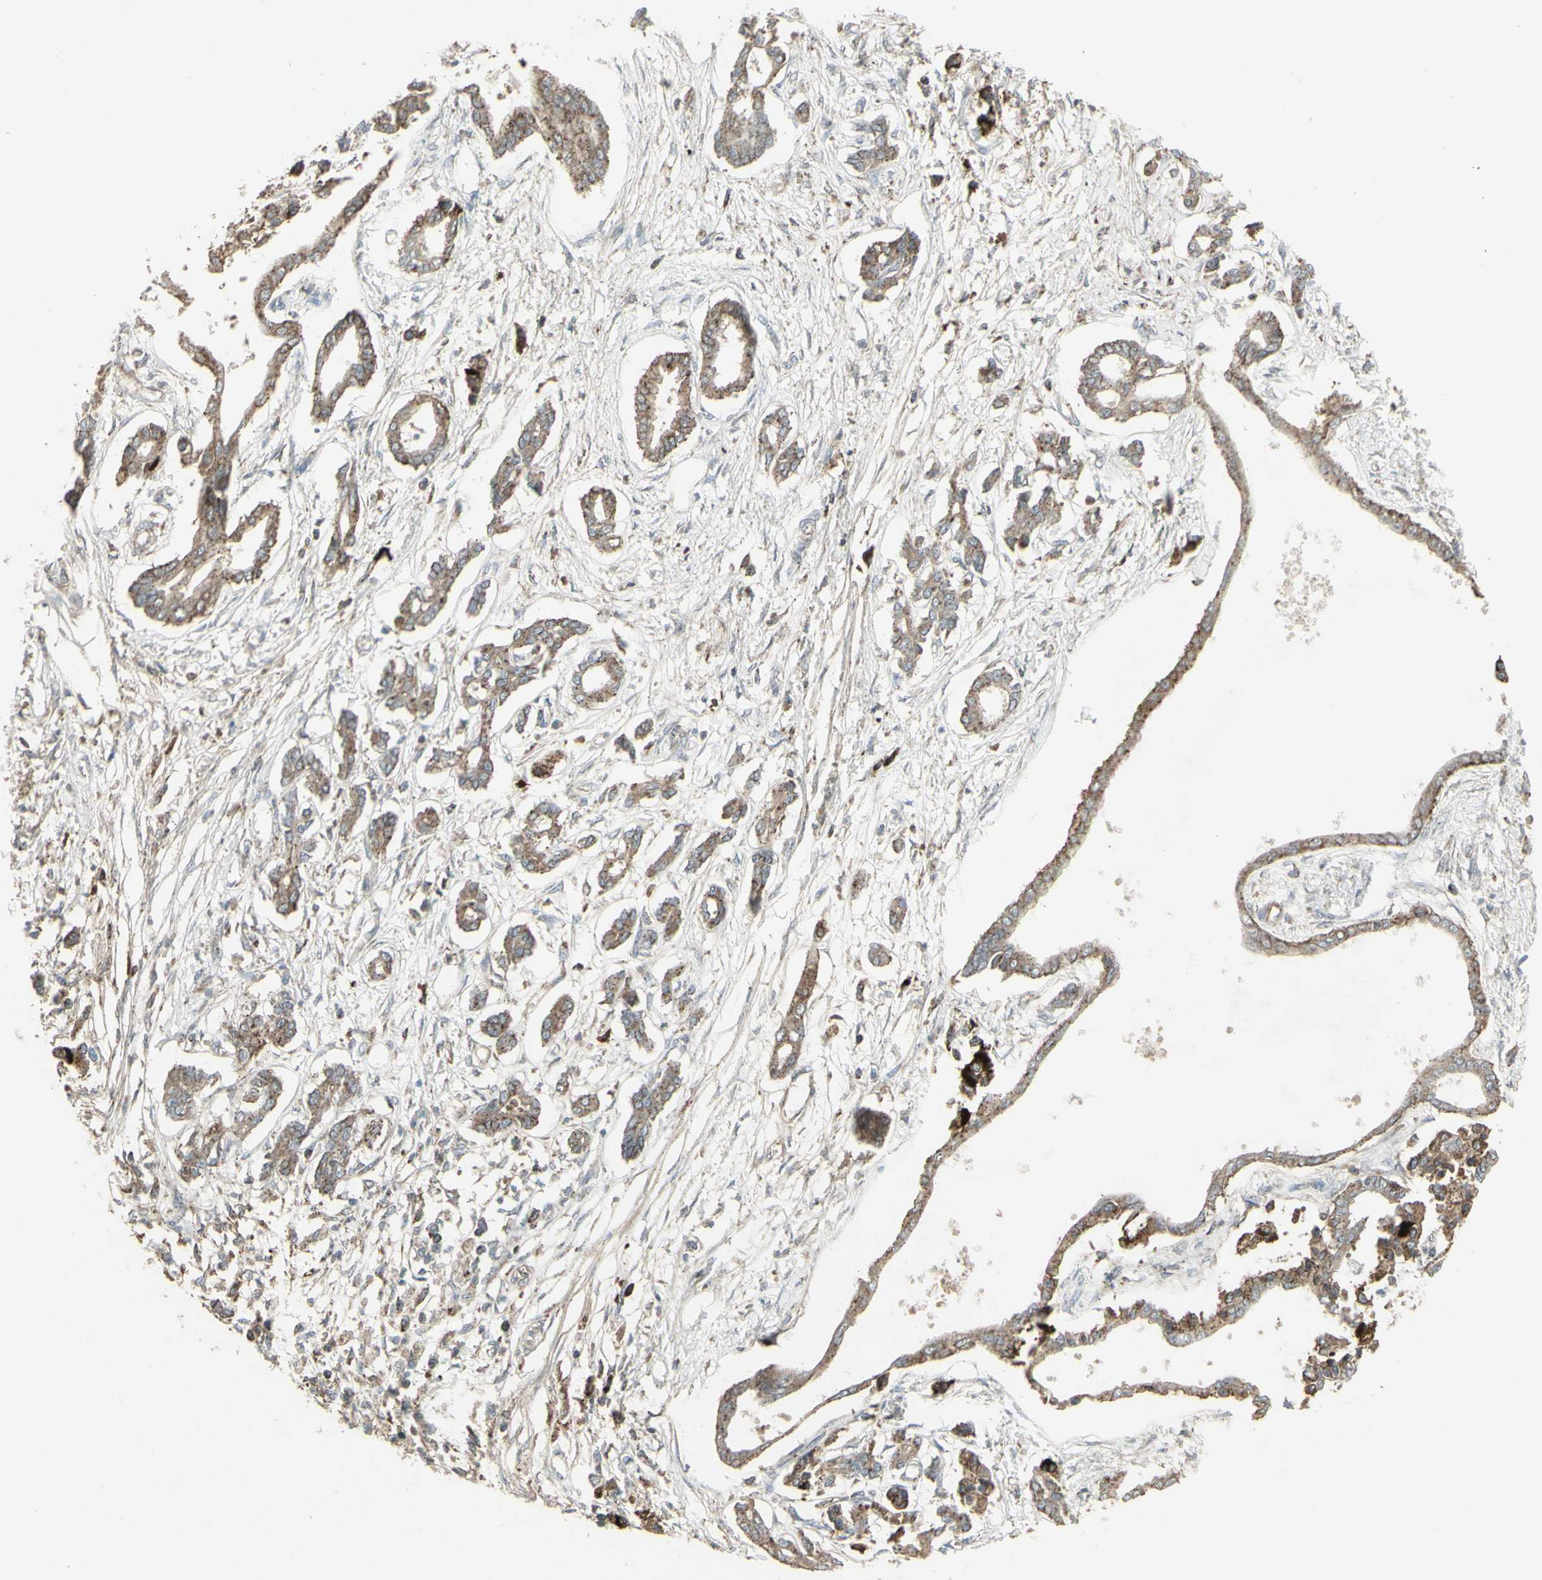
{"staining": {"intensity": "weak", "quantity": ">75%", "location": "cytoplasmic/membranous"}, "tissue": "pancreatic cancer", "cell_type": "Tumor cells", "image_type": "cancer", "snomed": [{"axis": "morphology", "description": "Adenocarcinoma, NOS"}, {"axis": "topography", "description": "Pancreas"}], "caption": "Approximately >75% of tumor cells in human adenocarcinoma (pancreatic) show weak cytoplasmic/membranous protein staining as visualized by brown immunohistochemical staining.", "gene": "SHC1", "patient": {"sex": "male", "age": 56}}